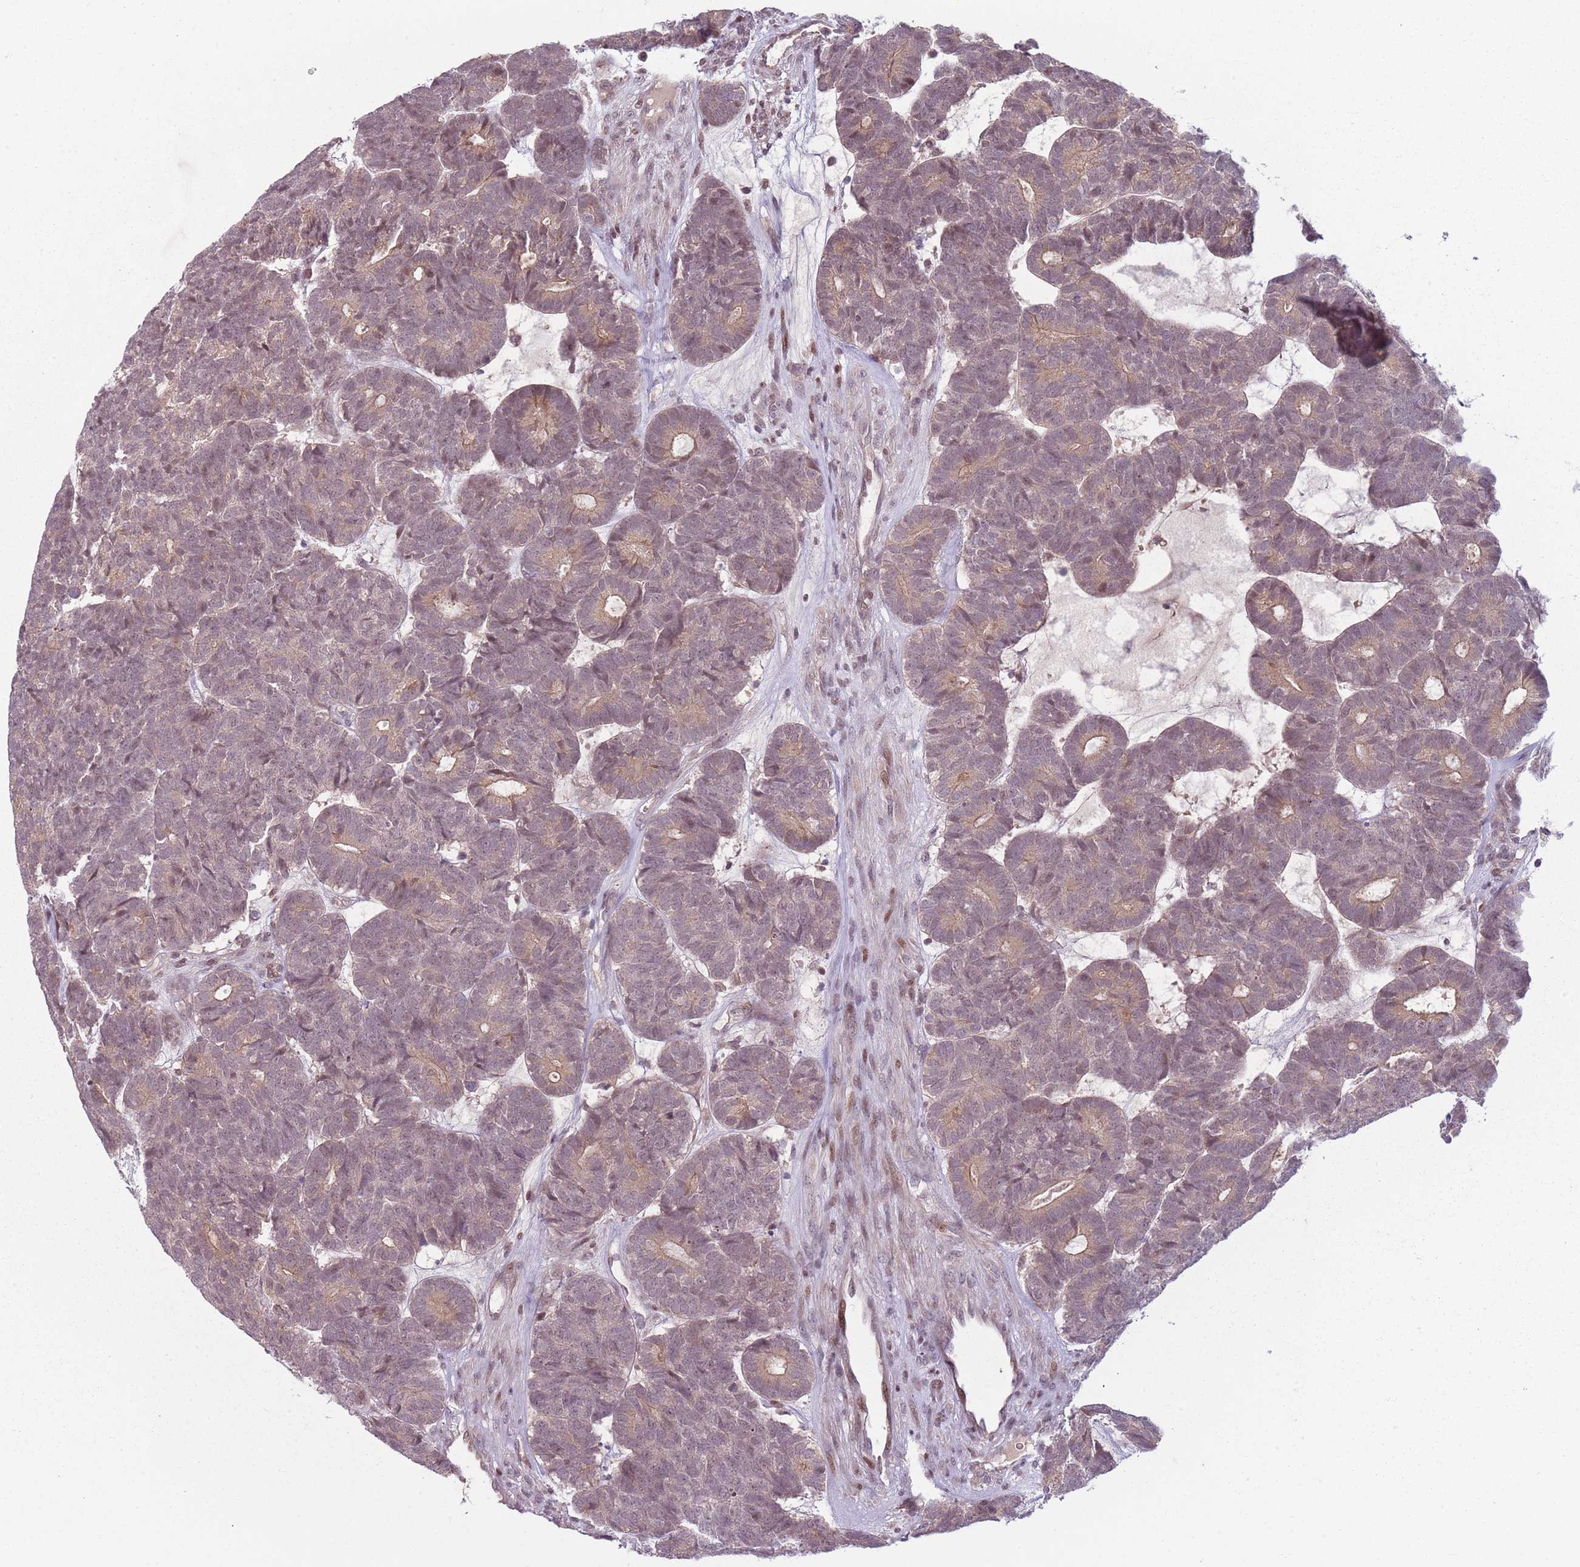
{"staining": {"intensity": "weak", "quantity": ">75%", "location": "cytoplasmic/membranous,nuclear"}, "tissue": "head and neck cancer", "cell_type": "Tumor cells", "image_type": "cancer", "snomed": [{"axis": "morphology", "description": "Adenocarcinoma, NOS"}, {"axis": "topography", "description": "Head-Neck"}], "caption": "Weak cytoplasmic/membranous and nuclear expression for a protein is appreciated in approximately >75% of tumor cells of head and neck cancer using IHC.", "gene": "ADGRG1", "patient": {"sex": "female", "age": 81}}